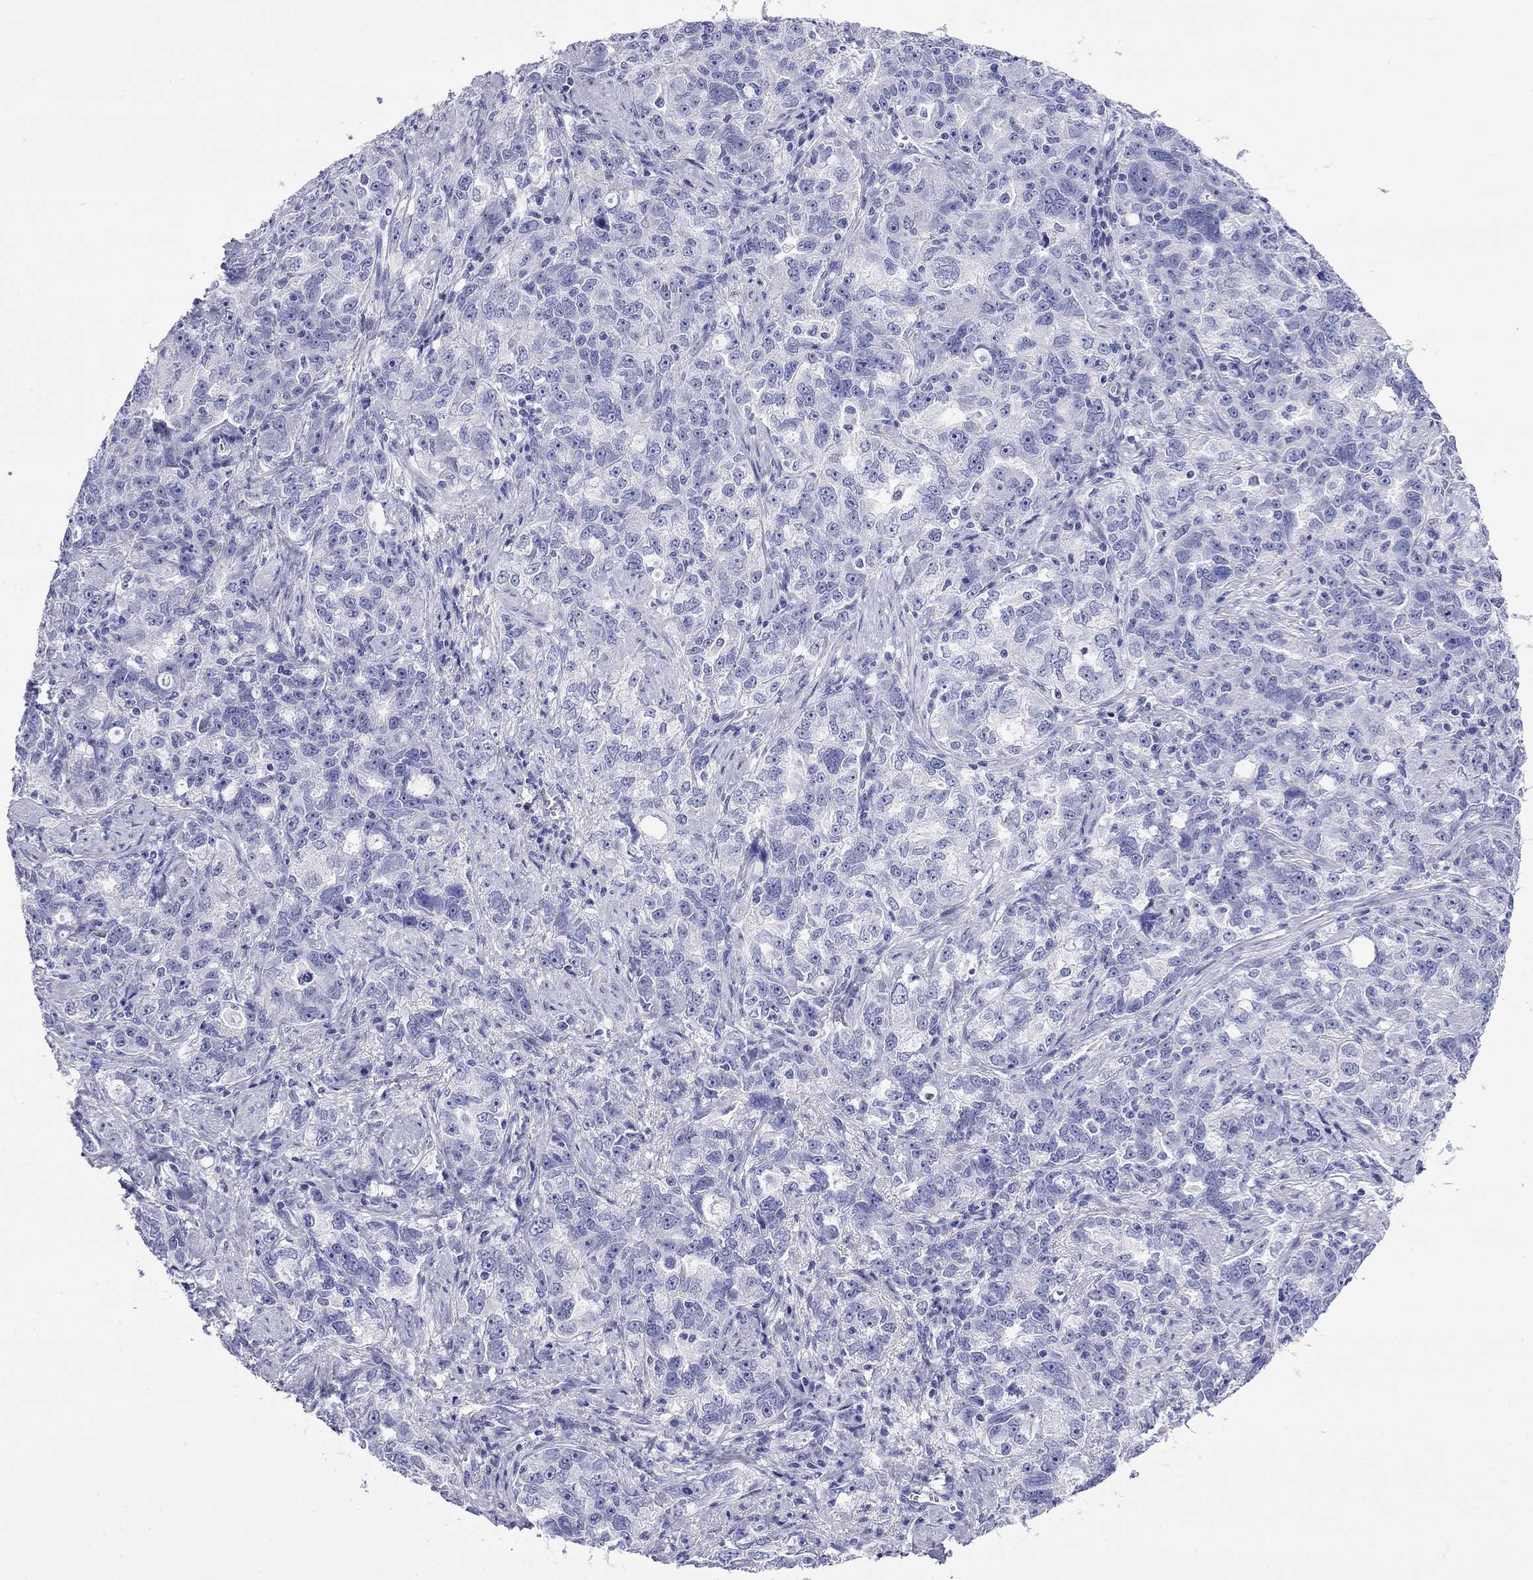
{"staining": {"intensity": "negative", "quantity": "none", "location": "none"}, "tissue": "ovarian cancer", "cell_type": "Tumor cells", "image_type": "cancer", "snomed": [{"axis": "morphology", "description": "Cystadenocarcinoma, serous, NOS"}, {"axis": "topography", "description": "Ovary"}], "caption": "This histopathology image is of ovarian serous cystadenocarcinoma stained with immunohistochemistry (IHC) to label a protein in brown with the nuclei are counter-stained blue. There is no positivity in tumor cells. Brightfield microscopy of IHC stained with DAB (brown) and hematoxylin (blue), captured at high magnification.", "gene": "FIGLA", "patient": {"sex": "female", "age": 51}}